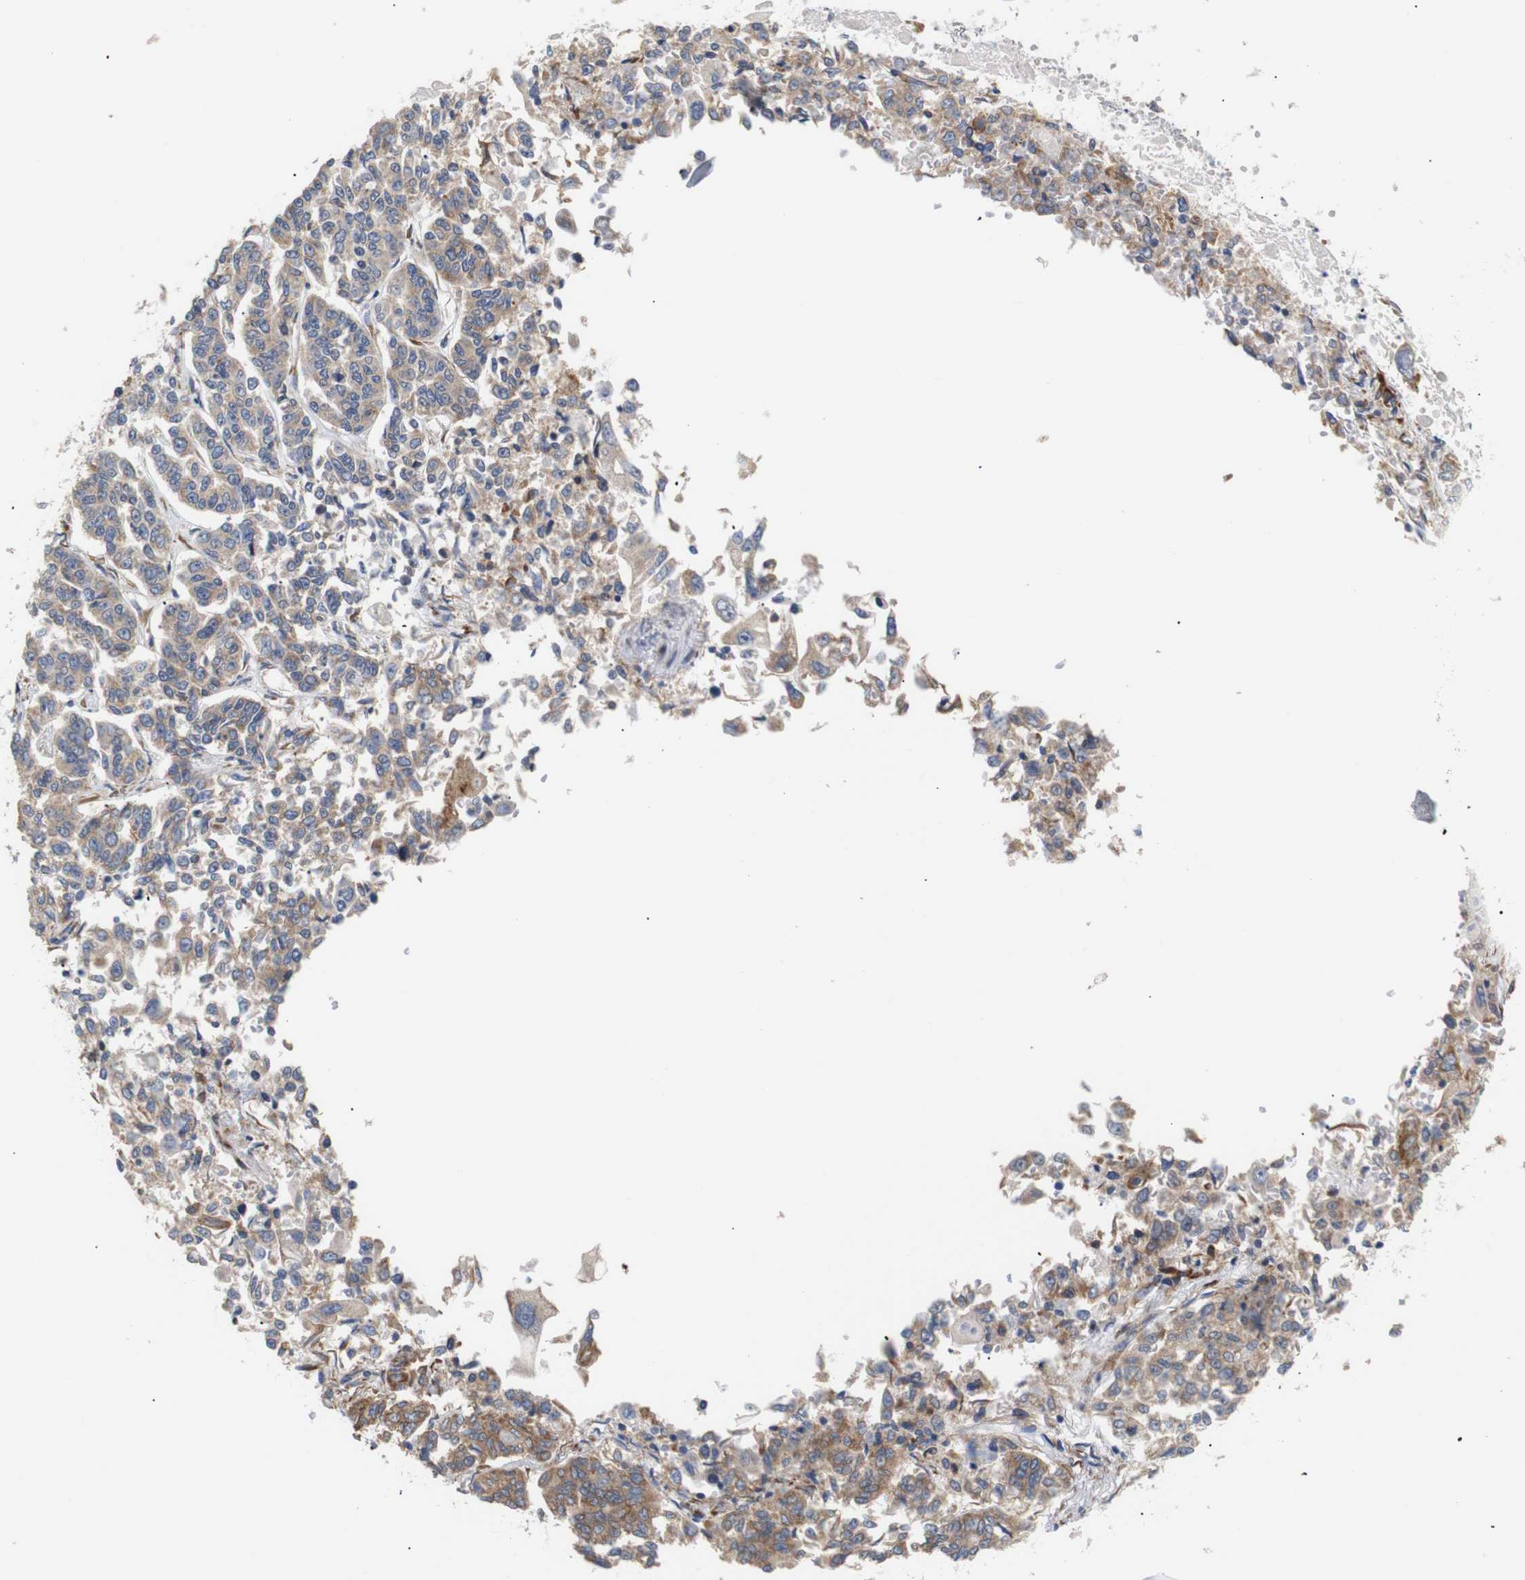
{"staining": {"intensity": "moderate", "quantity": ">75%", "location": "cytoplasmic/membranous"}, "tissue": "lung cancer", "cell_type": "Tumor cells", "image_type": "cancer", "snomed": [{"axis": "morphology", "description": "Adenocarcinoma, NOS"}, {"axis": "topography", "description": "Lung"}], "caption": "A high-resolution histopathology image shows immunohistochemistry (IHC) staining of lung cancer, which shows moderate cytoplasmic/membranous positivity in about >75% of tumor cells. The staining was performed using DAB to visualize the protein expression in brown, while the nuclei were stained in blue with hematoxylin (Magnification: 20x).", "gene": "TRIM5", "patient": {"sex": "male", "age": 84}}